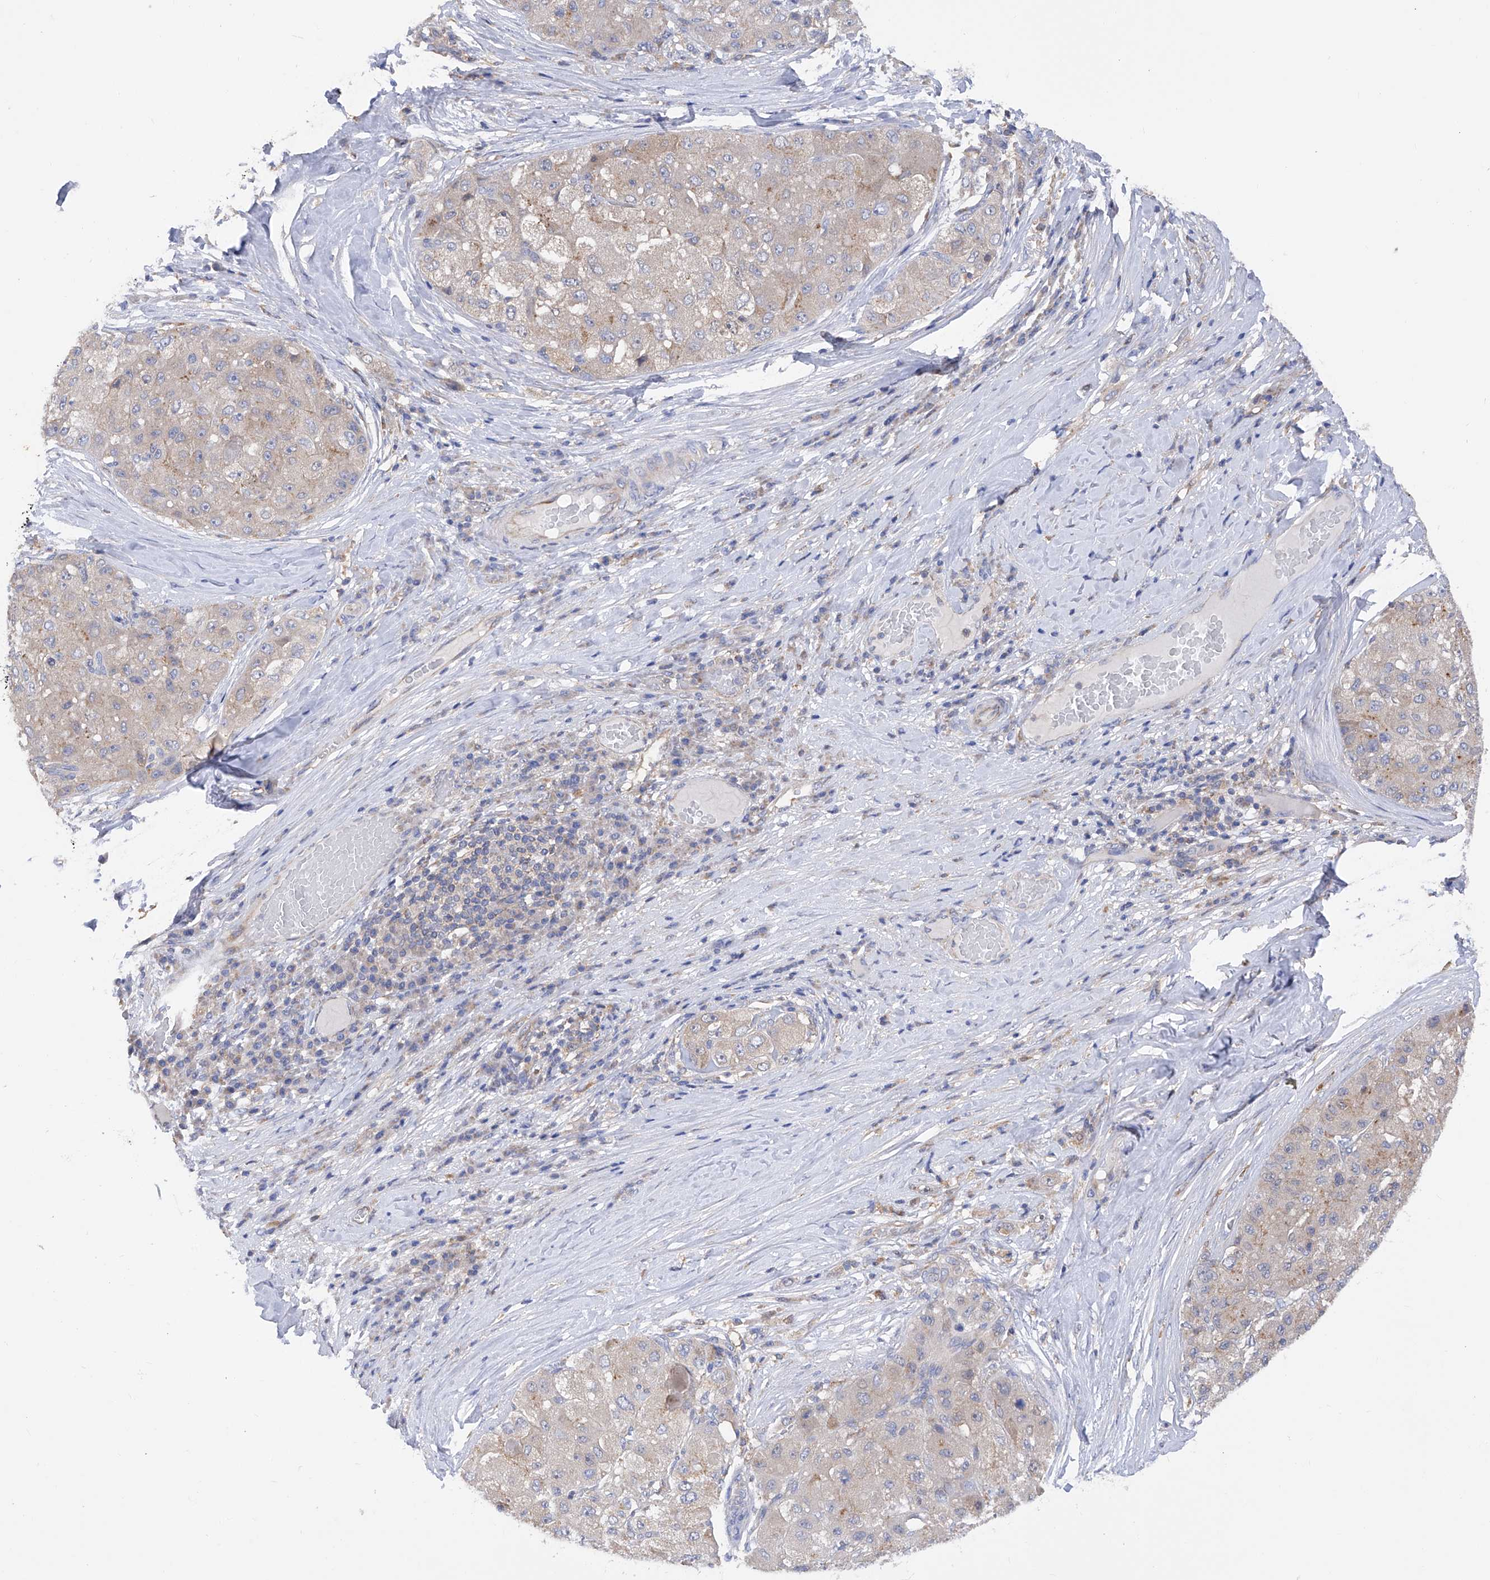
{"staining": {"intensity": "weak", "quantity": "<25%", "location": "cytoplasmic/membranous"}, "tissue": "liver cancer", "cell_type": "Tumor cells", "image_type": "cancer", "snomed": [{"axis": "morphology", "description": "Carcinoma, Hepatocellular, NOS"}, {"axis": "topography", "description": "Liver"}], "caption": "Tumor cells show no significant positivity in liver cancer. Nuclei are stained in blue.", "gene": "SPATA20", "patient": {"sex": "male", "age": 80}}